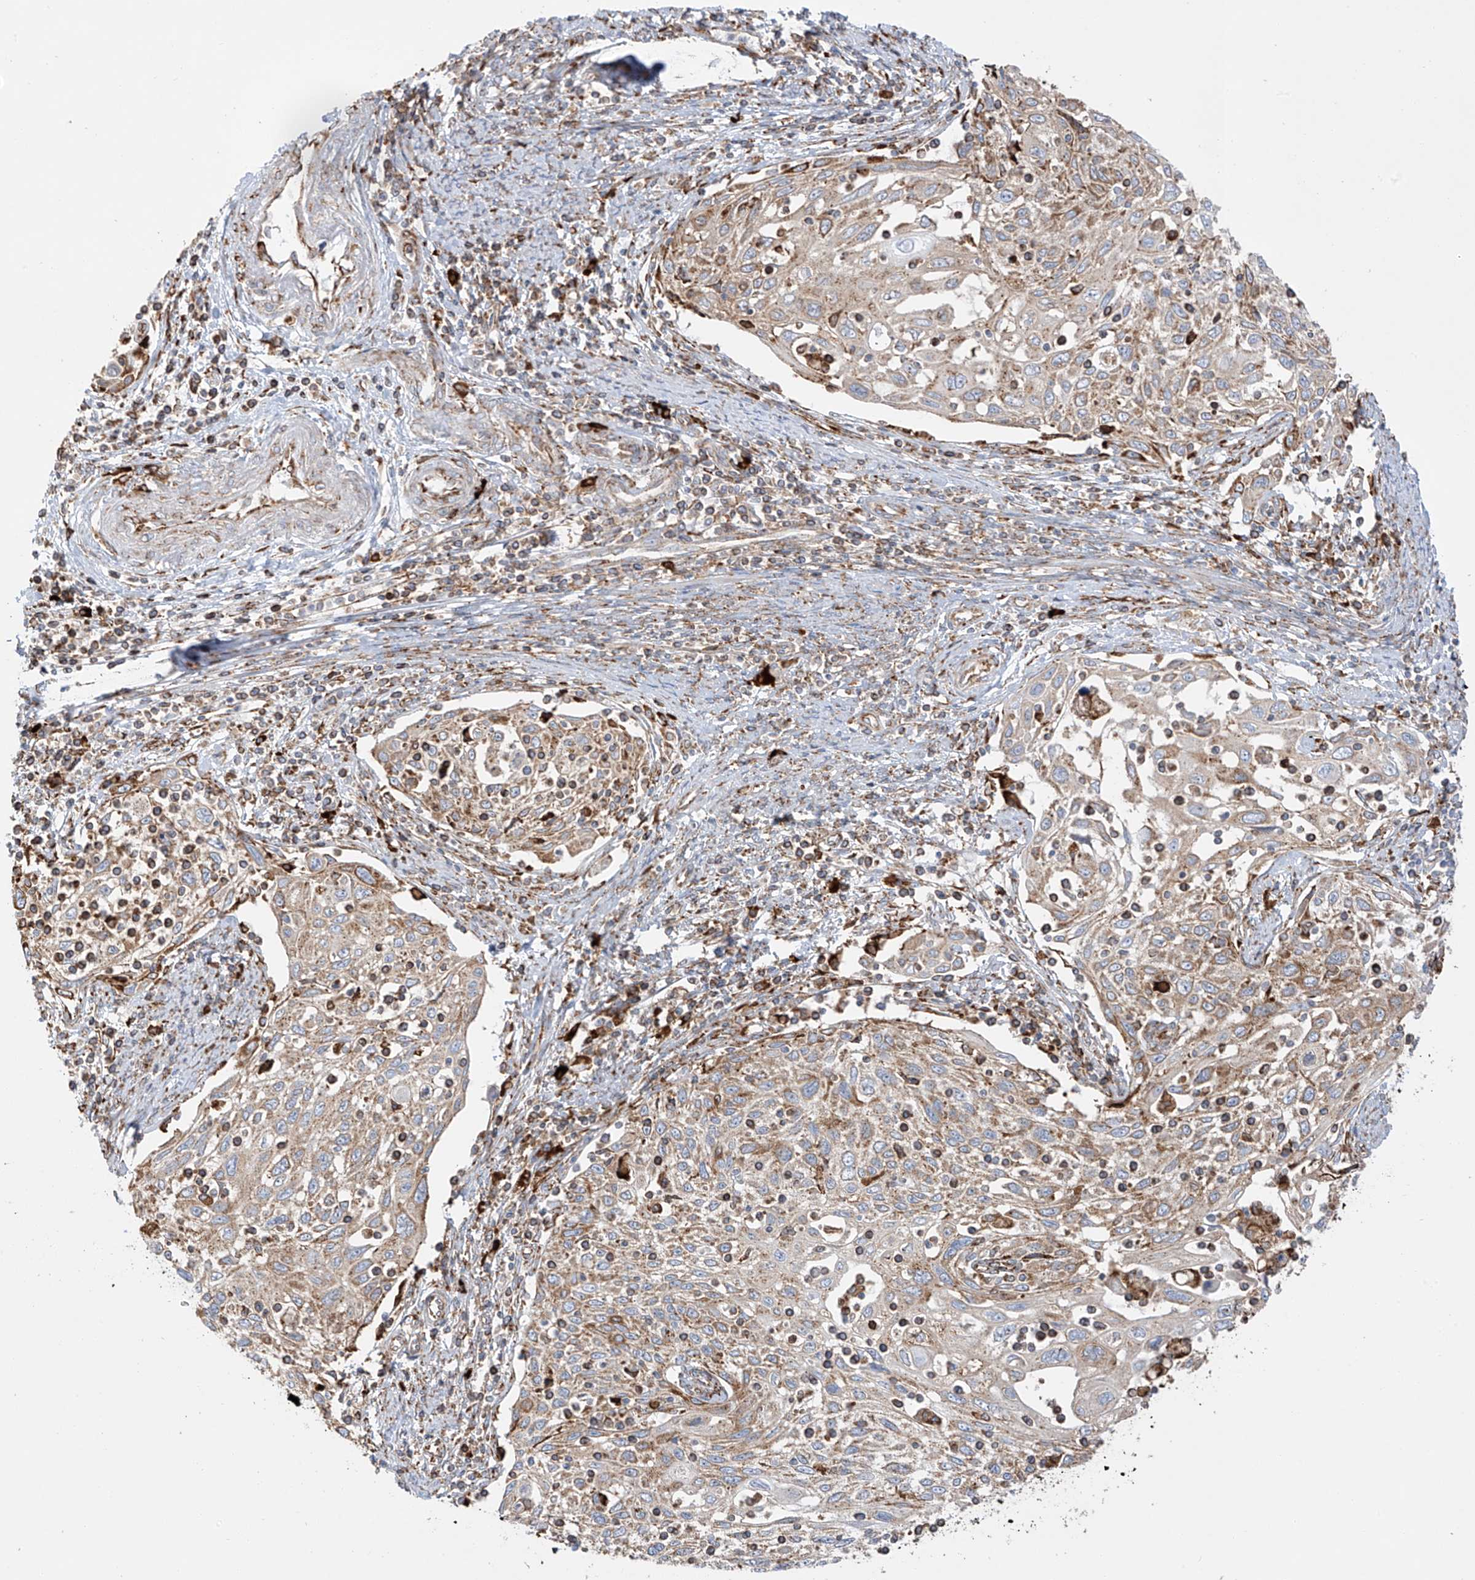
{"staining": {"intensity": "moderate", "quantity": "25%-75%", "location": "cytoplasmic/membranous"}, "tissue": "cervical cancer", "cell_type": "Tumor cells", "image_type": "cancer", "snomed": [{"axis": "morphology", "description": "Squamous cell carcinoma, NOS"}, {"axis": "topography", "description": "Cervix"}], "caption": "Immunohistochemical staining of squamous cell carcinoma (cervical) demonstrates medium levels of moderate cytoplasmic/membranous protein expression in approximately 25%-75% of tumor cells. Ihc stains the protein in brown and the nuclei are stained blue.", "gene": "MX1", "patient": {"sex": "female", "age": 70}}